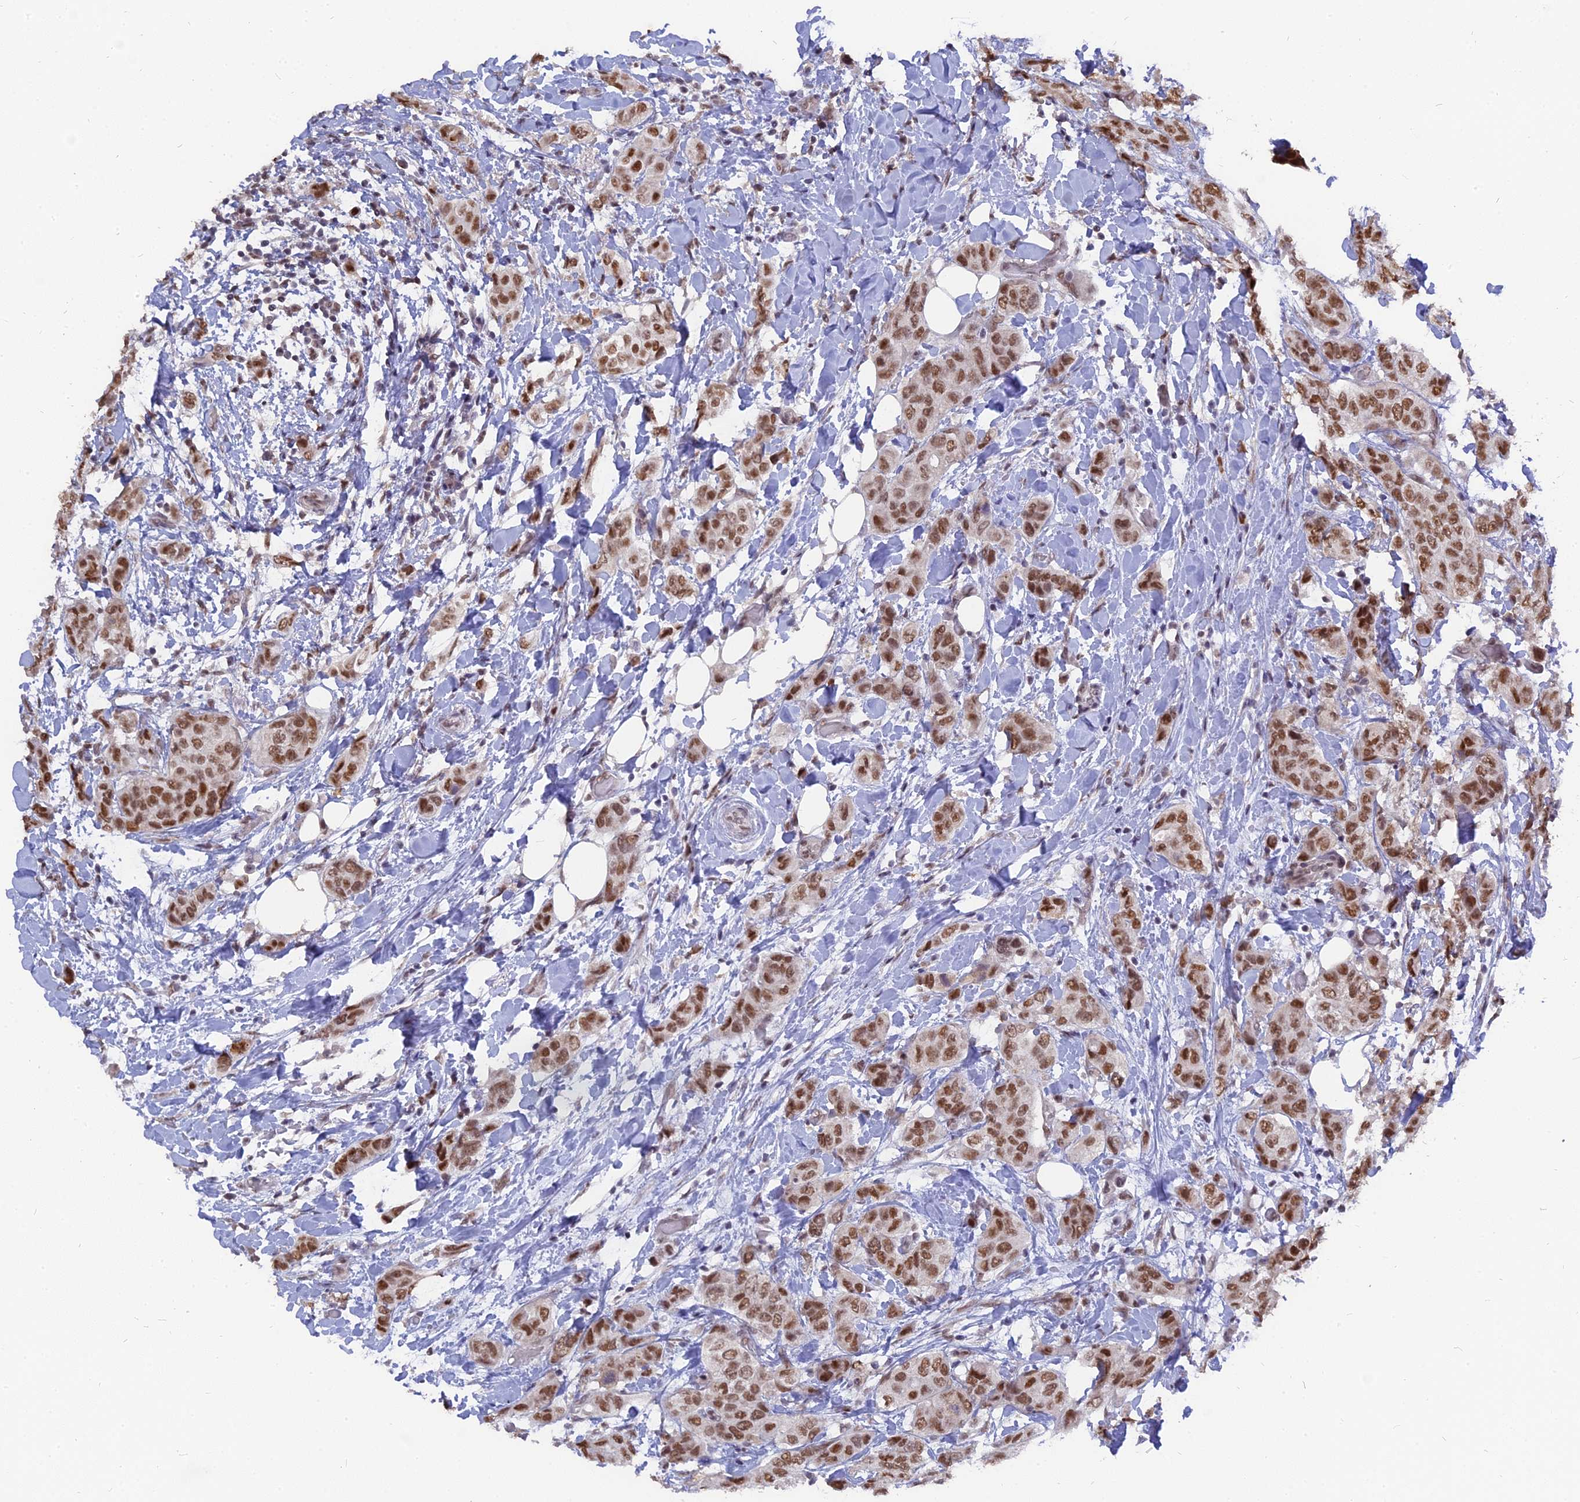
{"staining": {"intensity": "moderate", "quantity": ">75%", "location": "nuclear"}, "tissue": "breast cancer", "cell_type": "Tumor cells", "image_type": "cancer", "snomed": [{"axis": "morphology", "description": "Lobular carcinoma"}, {"axis": "topography", "description": "Breast"}], "caption": "High-magnification brightfield microscopy of breast lobular carcinoma stained with DAB (3,3'-diaminobenzidine) (brown) and counterstained with hematoxylin (blue). tumor cells exhibit moderate nuclear expression is present in about>75% of cells.", "gene": "NR1H3", "patient": {"sex": "female", "age": 51}}